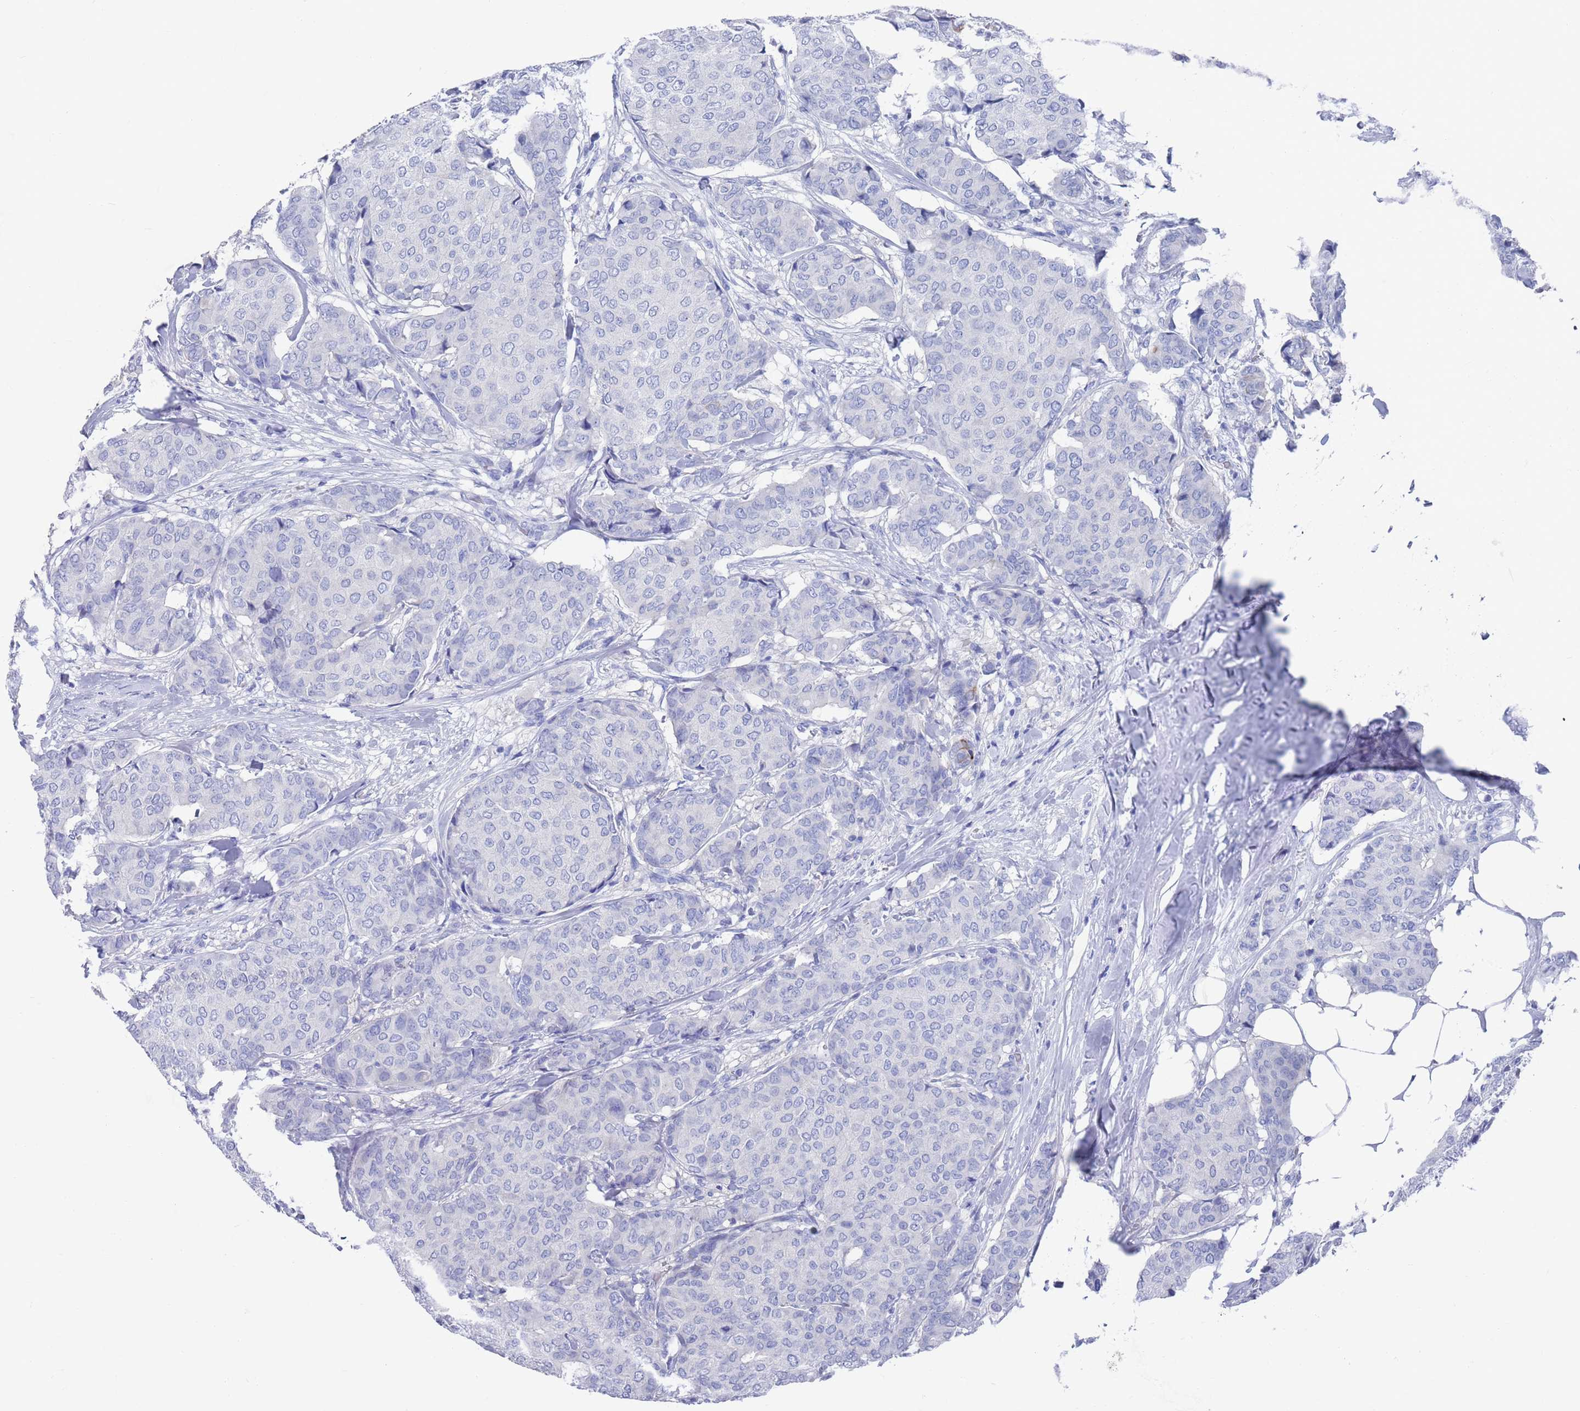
{"staining": {"intensity": "negative", "quantity": "none", "location": "none"}, "tissue": "breast cancer", "cell_type": "Tumor cells", "image_type": "cancer", "snomed": [{"axis": "morphology", "description": "Duct carcinoma"}, {"axis": "topography", "description": "Breast"}], "caption": "DAB immunohistochemical staining of breast cancer shows no significant staining in tumor cells. (Stains: DAB (3,3'-diaminobenzidine) immunohistochemistry (IHC) with hematoxylin counter stain, Microscopy: brightfield microscopy at high magnification).", "gene": "MTMR2", "patient": {"sex": "female", "age": 75}}